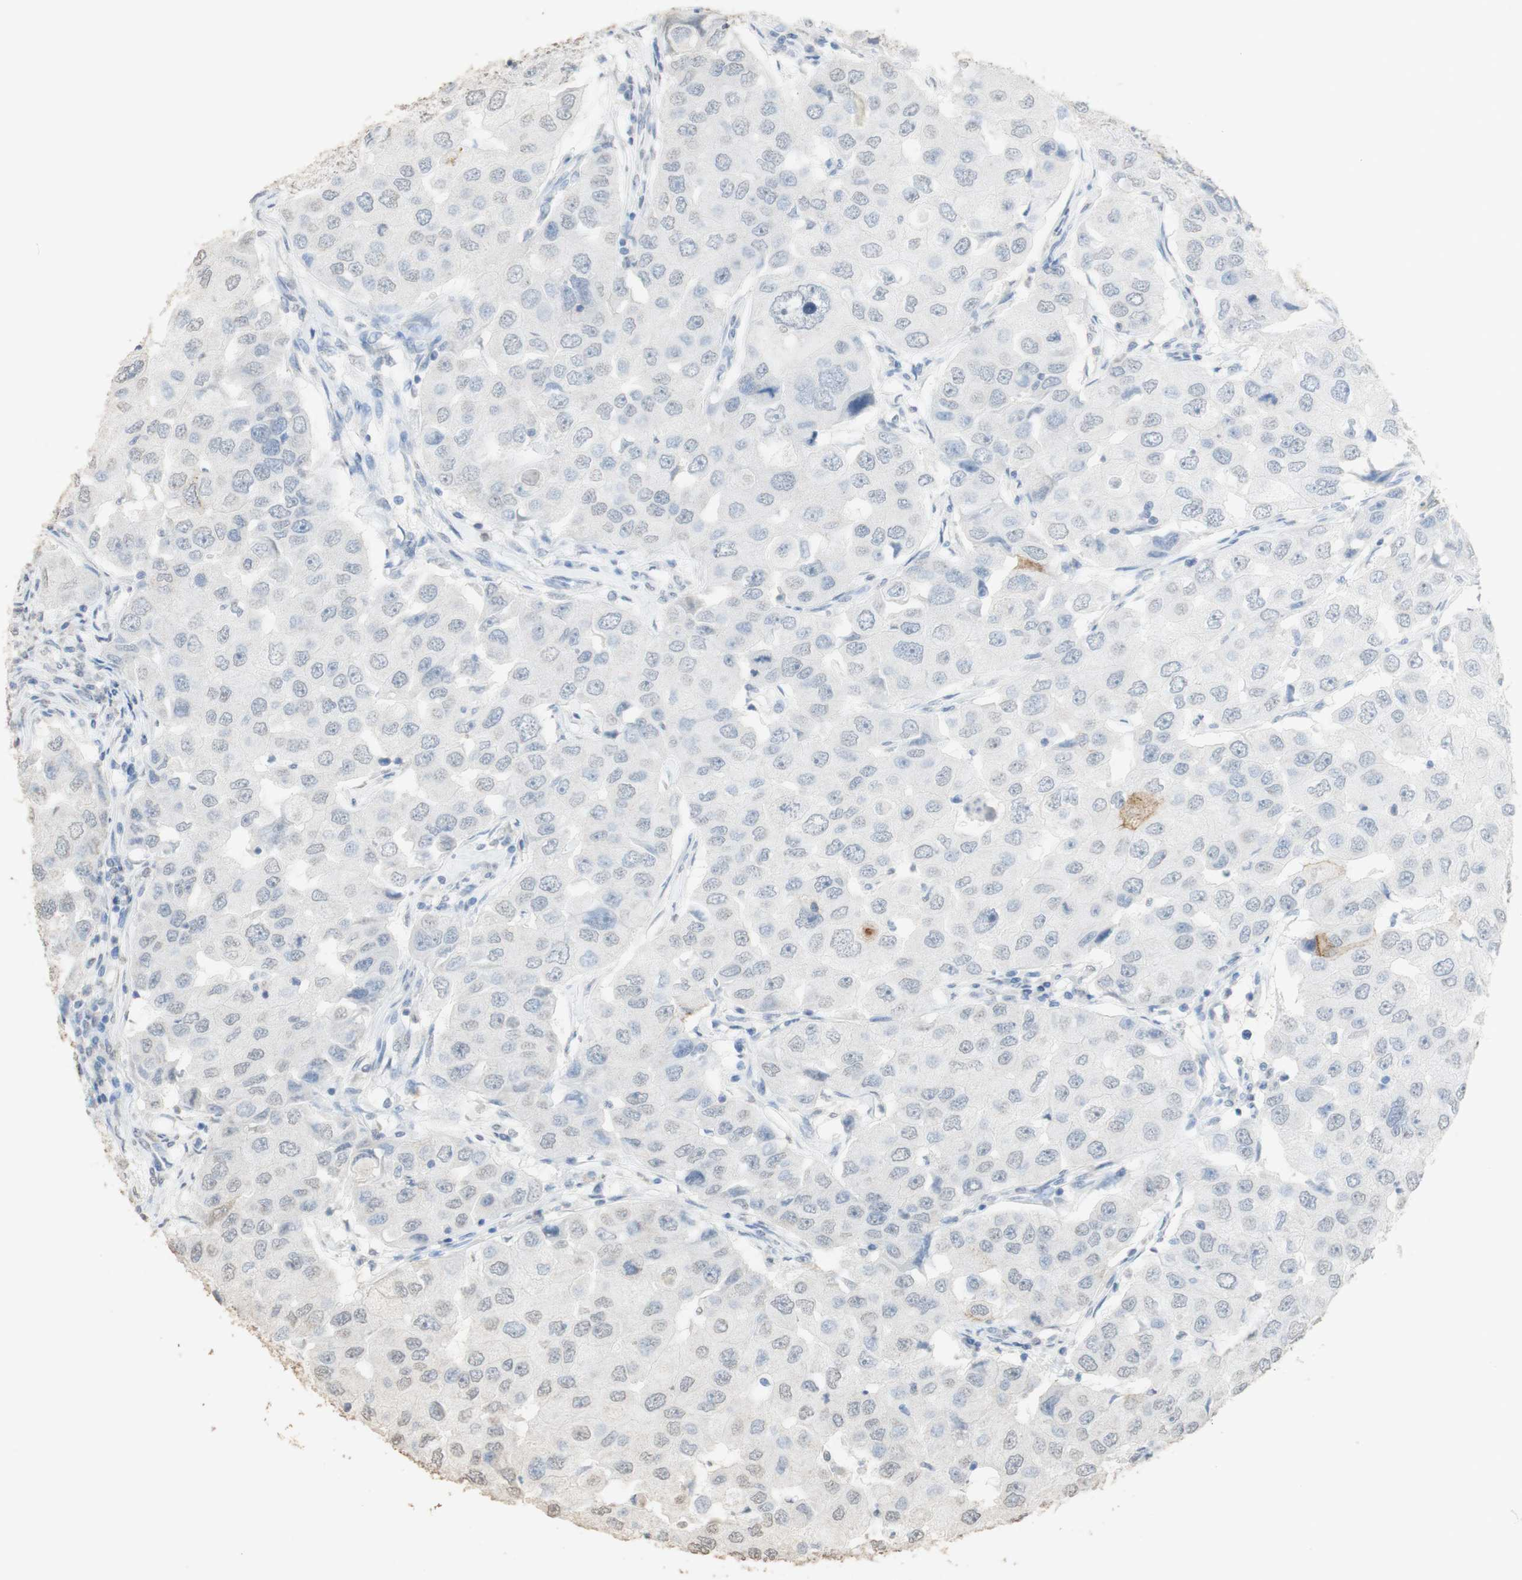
{"staining": {"intensity": "weak", "quantity": "<25%", "location": "nuclear"}, "tissue": "breast cancer", "cell_type": "Tumor cells", "image_type": "cancer", "snomed": [{"axis": "morphology", "description": "Duct carcinoma"}, {"axis": "topography", "description": "Breast"}], "caption": "Tumor cells show no significant protein expression in intraductal carcinoma (breast). The staining was performed using DAB (3,3'-diaminobenzidine) to visualize the protein expression in brown, while the nuclei were stained in blue with hematoxylin (Magnification: 20x).", "gene": "L1CAM", "patient": {"sex": "female", "age": 27}}